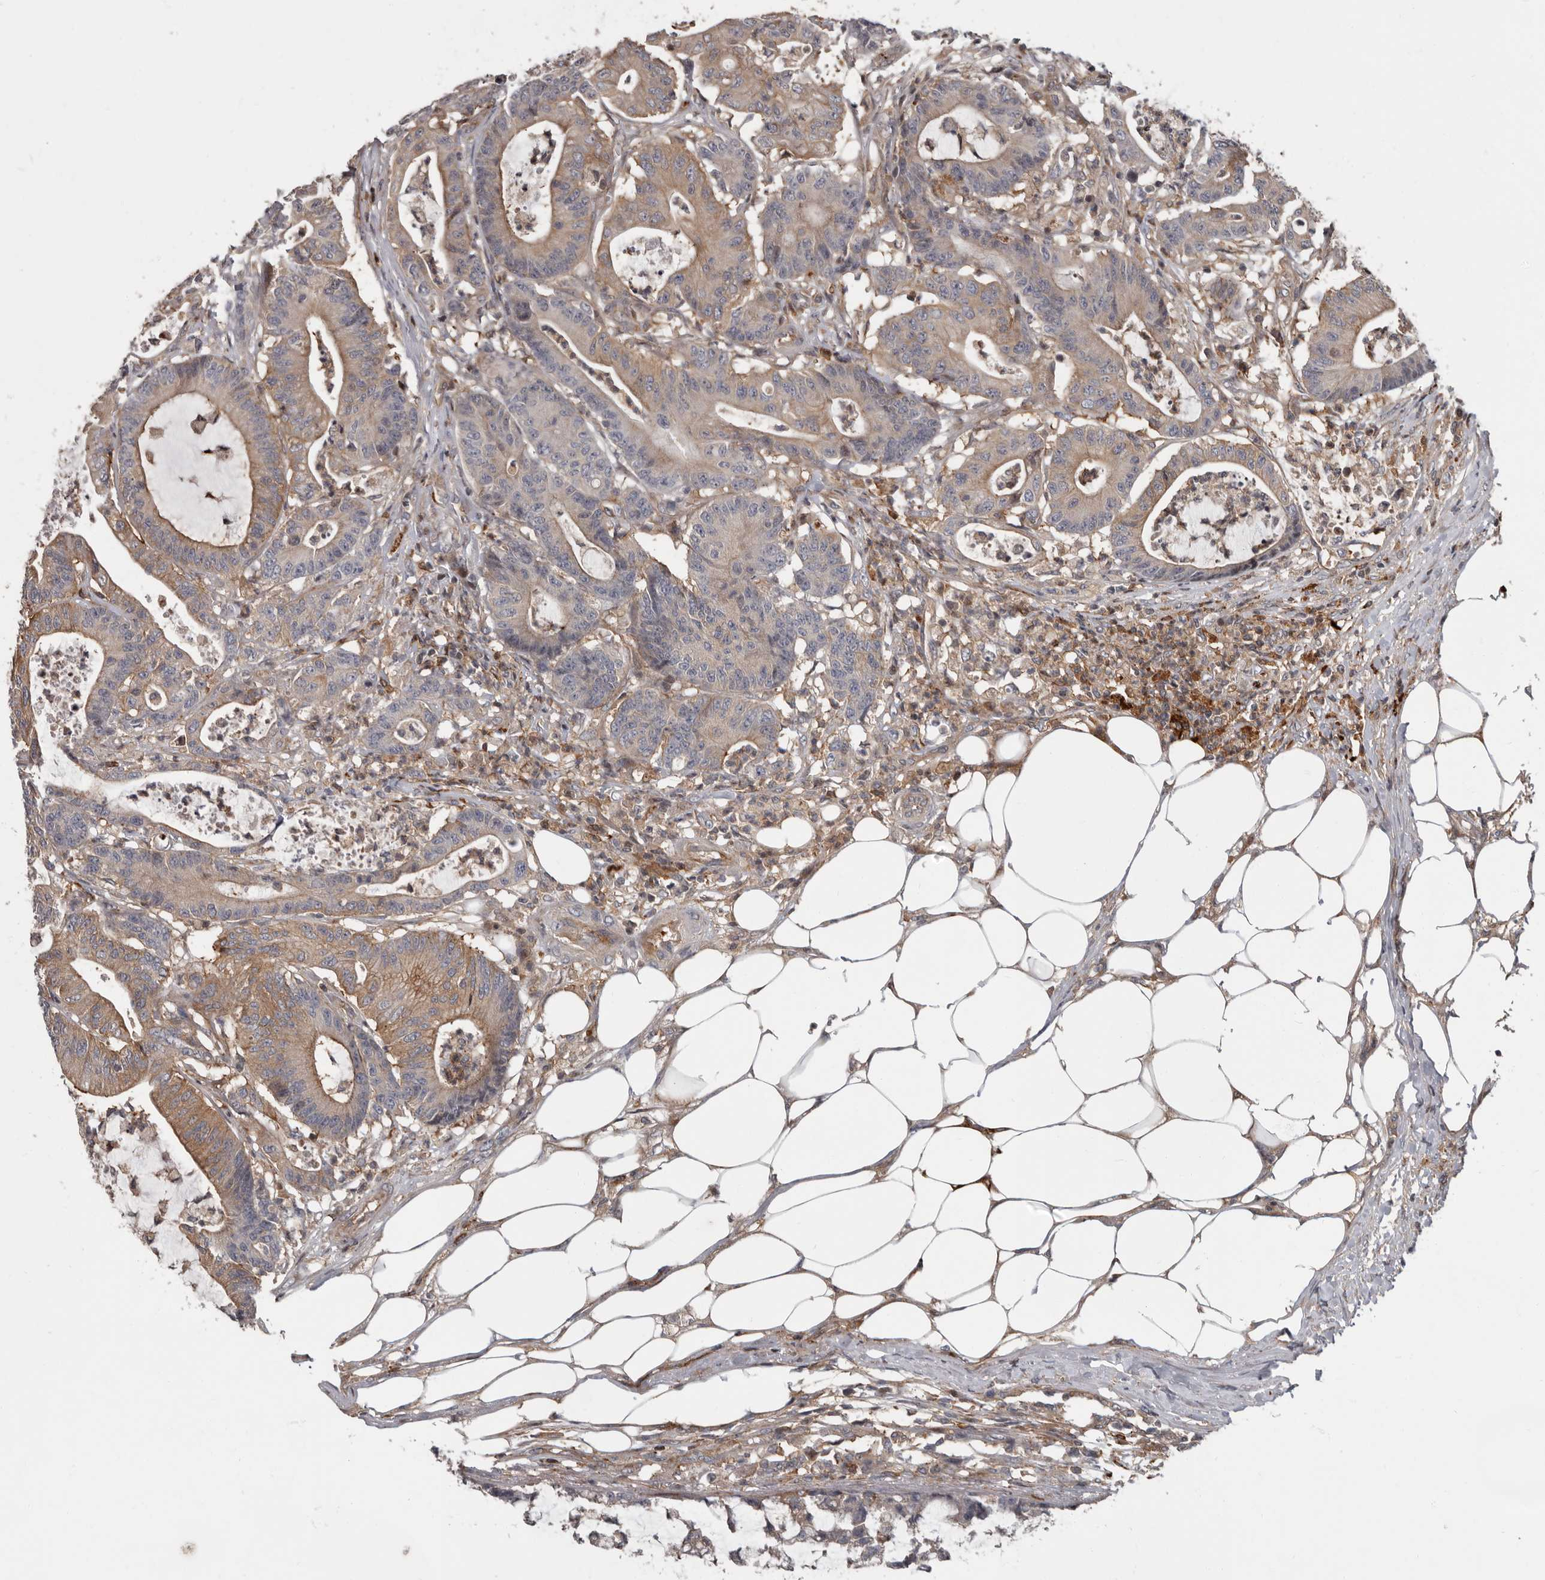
{"staining": {"intensity": "weak", "quantity": "25%-75%", "location": "cytoplasmic/membranous"}, "tissue": "colorectal cancer", "cell_type": "Tumor cells", "image_type": "cancer", "snomed": [{"axis": "morphology", "description": "Adenocarcinoma, NOS"}, {"axis": "topography", "description": "Colon"}], "caption": "High-power microscopy captured an immunohistochemistry image of colorectal cancer, revealing weak cytoplasmic/membranous expression in about 25%-75% of tumor cells.", "gene": "FGFR4", "patient": {"sex": "female", "age": 84}}